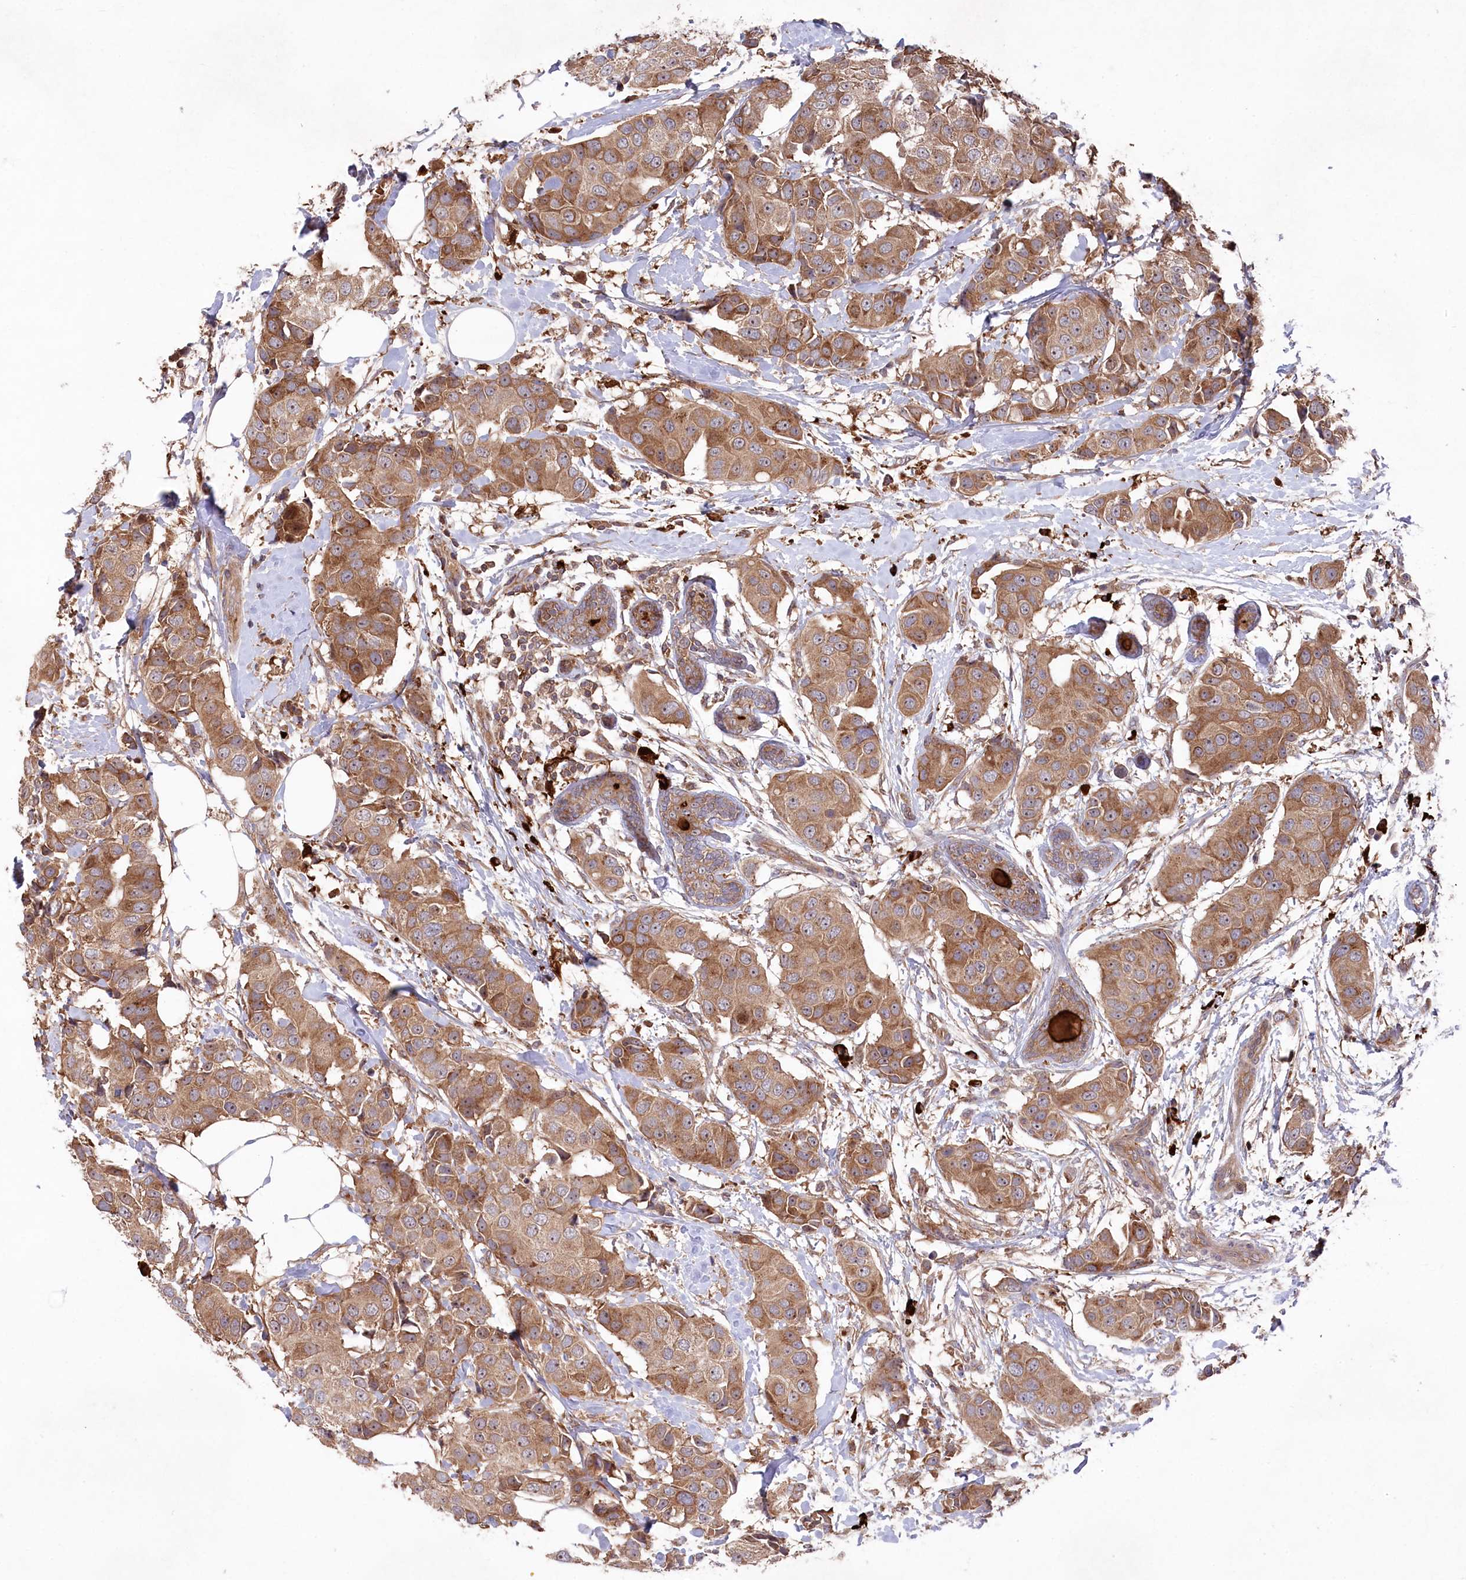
{"staining": {"intensity": "moderate", "quantity": ">75%", "location": "cytoplasmic/membranous"}, "tissue": "breast cancer", "cell_type": "Tumor cells", "image_type": "cancer", "snomed": [{"axis": "morphology", "description": "Normal tissue, NOS"}, {"axis": "morphology", "description": "Duct carcinoma"}, {"axis": "topography", "description": "Breast"}], "caption": "The micrograph shows a brown stain indicating the presence of a protein in the cytoplasmic/membranous of tumor cells in breast cancer.", "gene": "PPP1R21", "patient": {"sex": "female", "age": 39}}